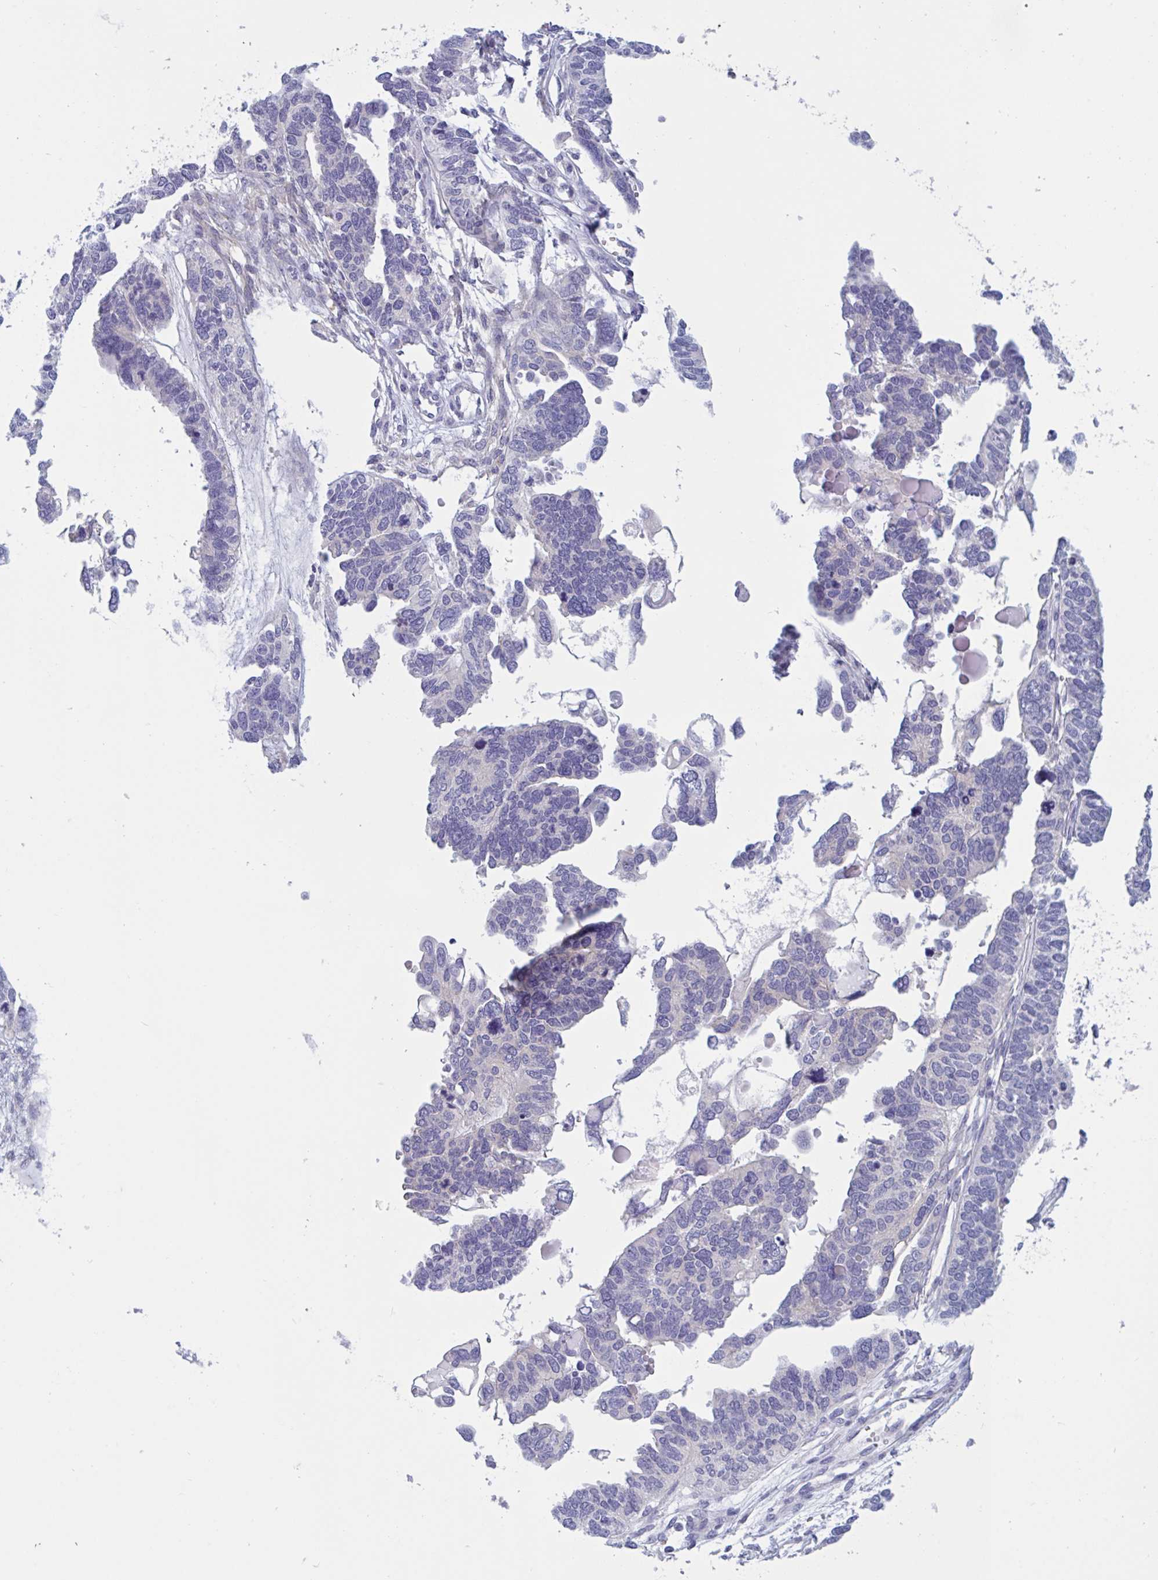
{"staining": {"intensity": "negative", "quantity": "none", "location": "none"}, "tissue": "ovarian cancer", "cell_type": "Tumor cells", "image_type": "cancer", "snomed": [{"axis": "morphology", "description": "Cystadenocarcinoma, serous, NOS"}, {"axis": "topography", "description": "Ovary"}], "caption": "Tumor cells are negative for protein expression in human ovarian cancer. Nuclei are stained in blue.", "gene": "OXLD1", "patient": {"sex": "female", "age": 51}}